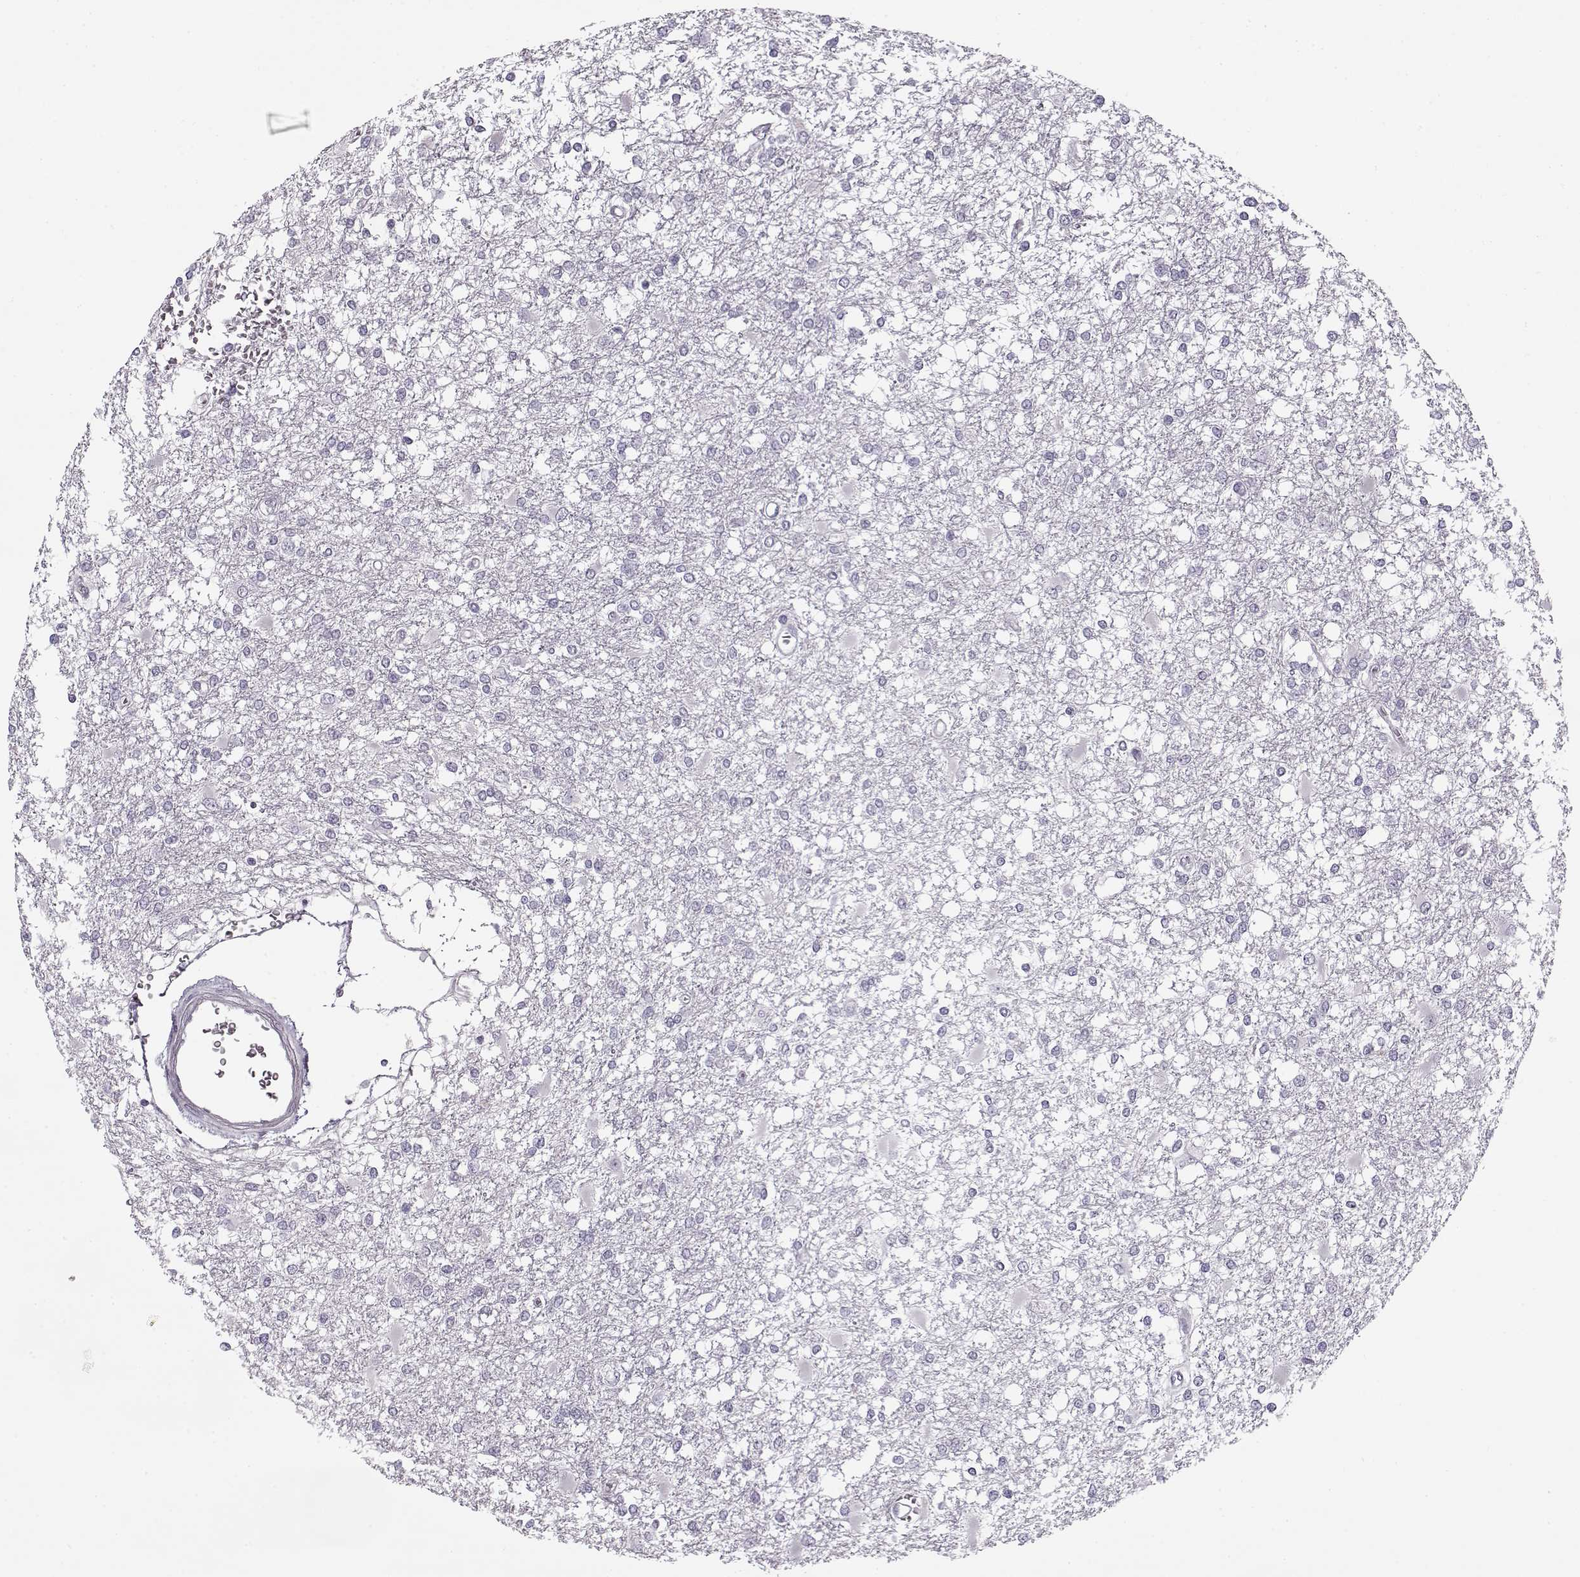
{"staining": {"intensity": "negative", "quantity": "none", "location": "none"}, "tissue": "glioma", "cell_type": "Tumor cells", "image_type": "cancer", "snomed": [{"axis": "morphology", "description": "Glioma, malignant, High grade"}, {"axis": "topography", "description": "Cerebral cortex"}], "caption": "Tumor cells are negative for brown protein staining in glioma.", "gene": "PNMT", "patient": {"sex": "male", "age": 79}}